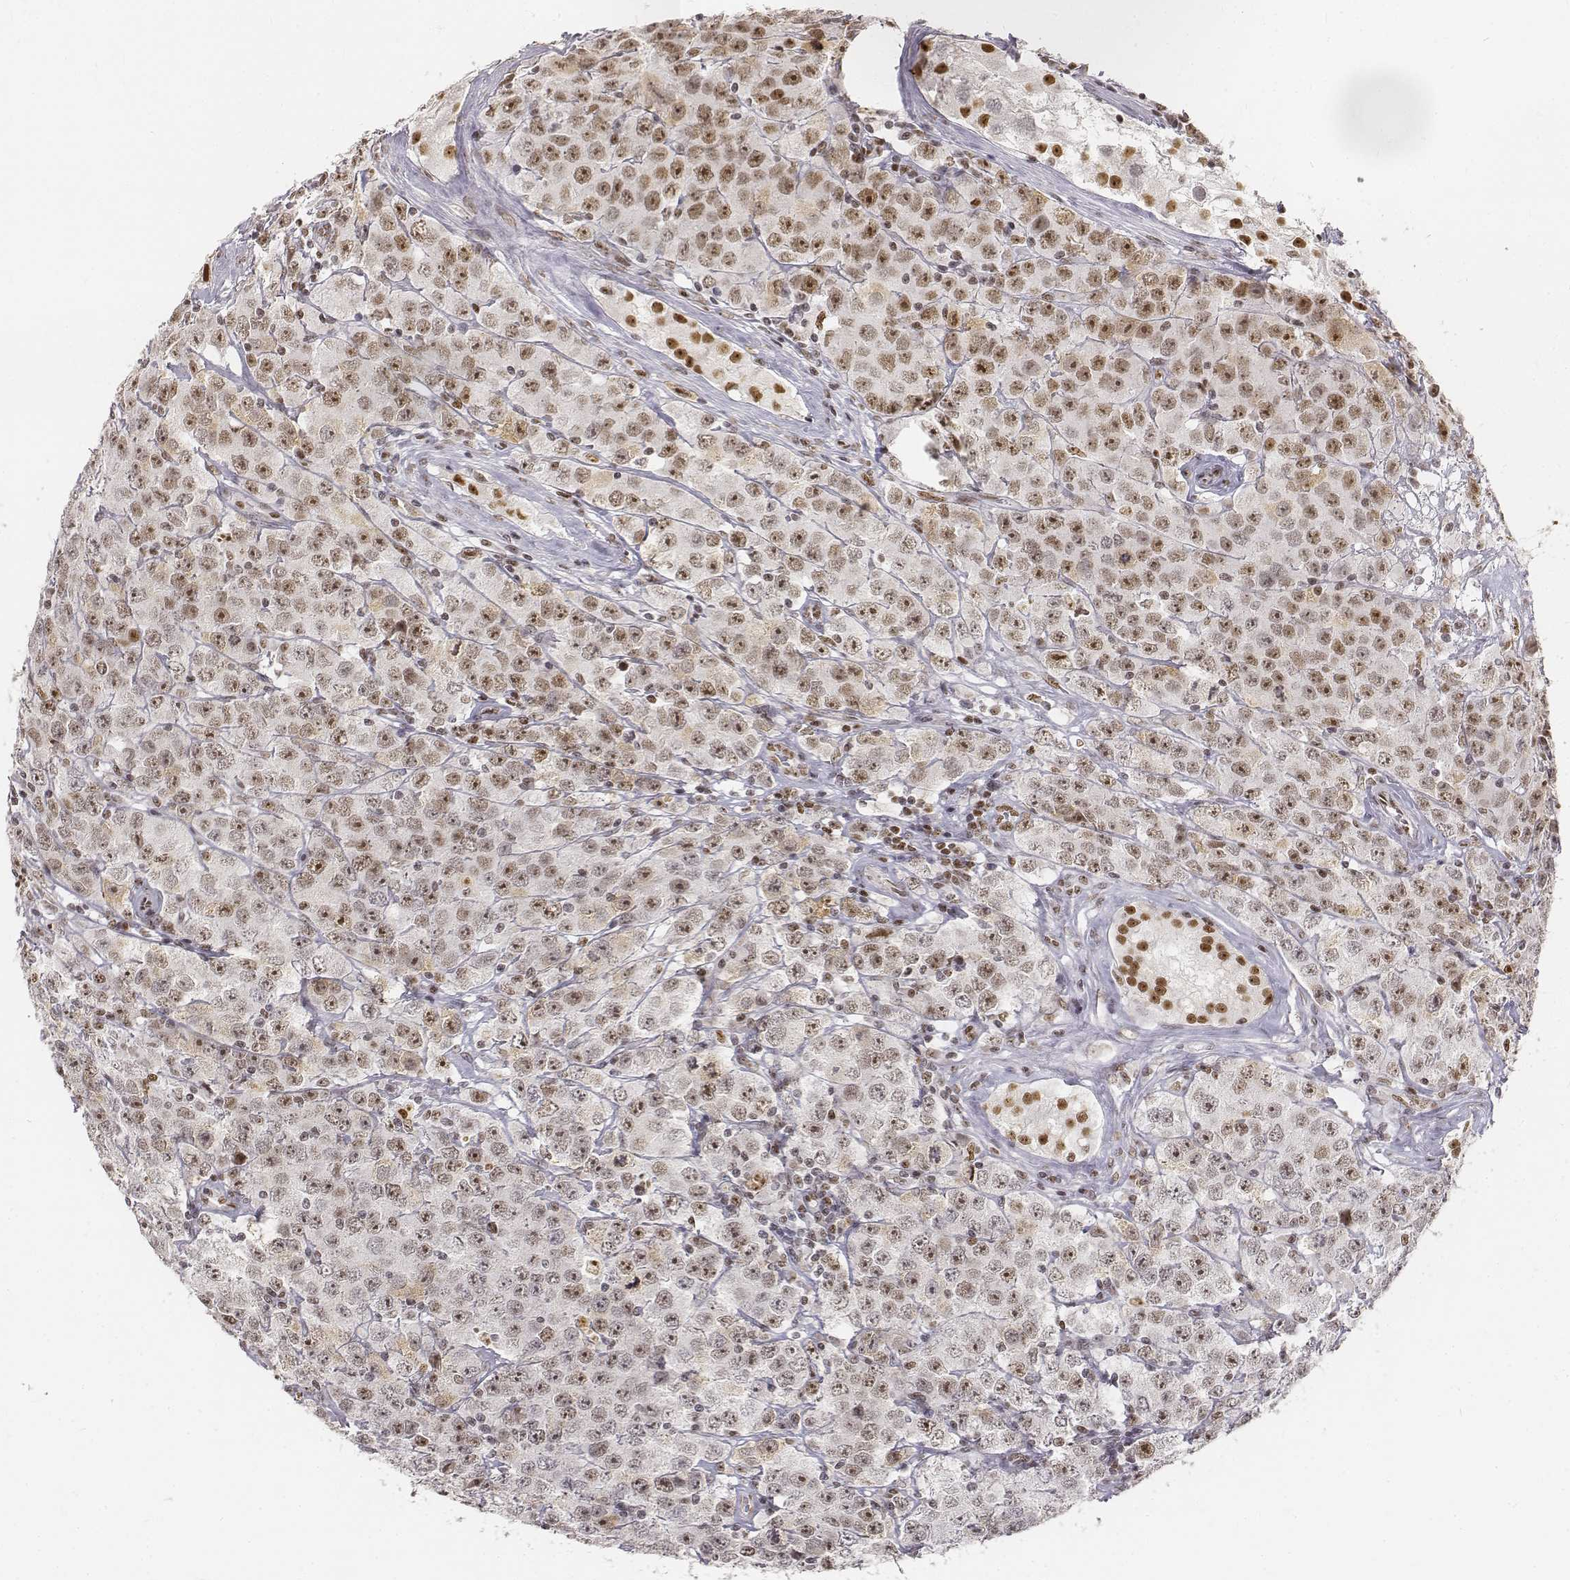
{"staining": {"intensity": "moderate", "quantity": "<25%", "location": "nuclear"}, "tissue": "testis cancer", "cell_type": "Tumor cells", "image_type": "cancer", "snomed": [{"axis": "morphology", "description": "Seminoma, NOS"}, {"axis": "topography", "description": "Testis"}], "caption": "Immunohistochemistry (IHC) of testis cancer exhibits low levels of moderate nuclear positivity in about <25% of tumor cells.", "gene": "PHF6", "patient": {"sex": "male", "age": 52}}